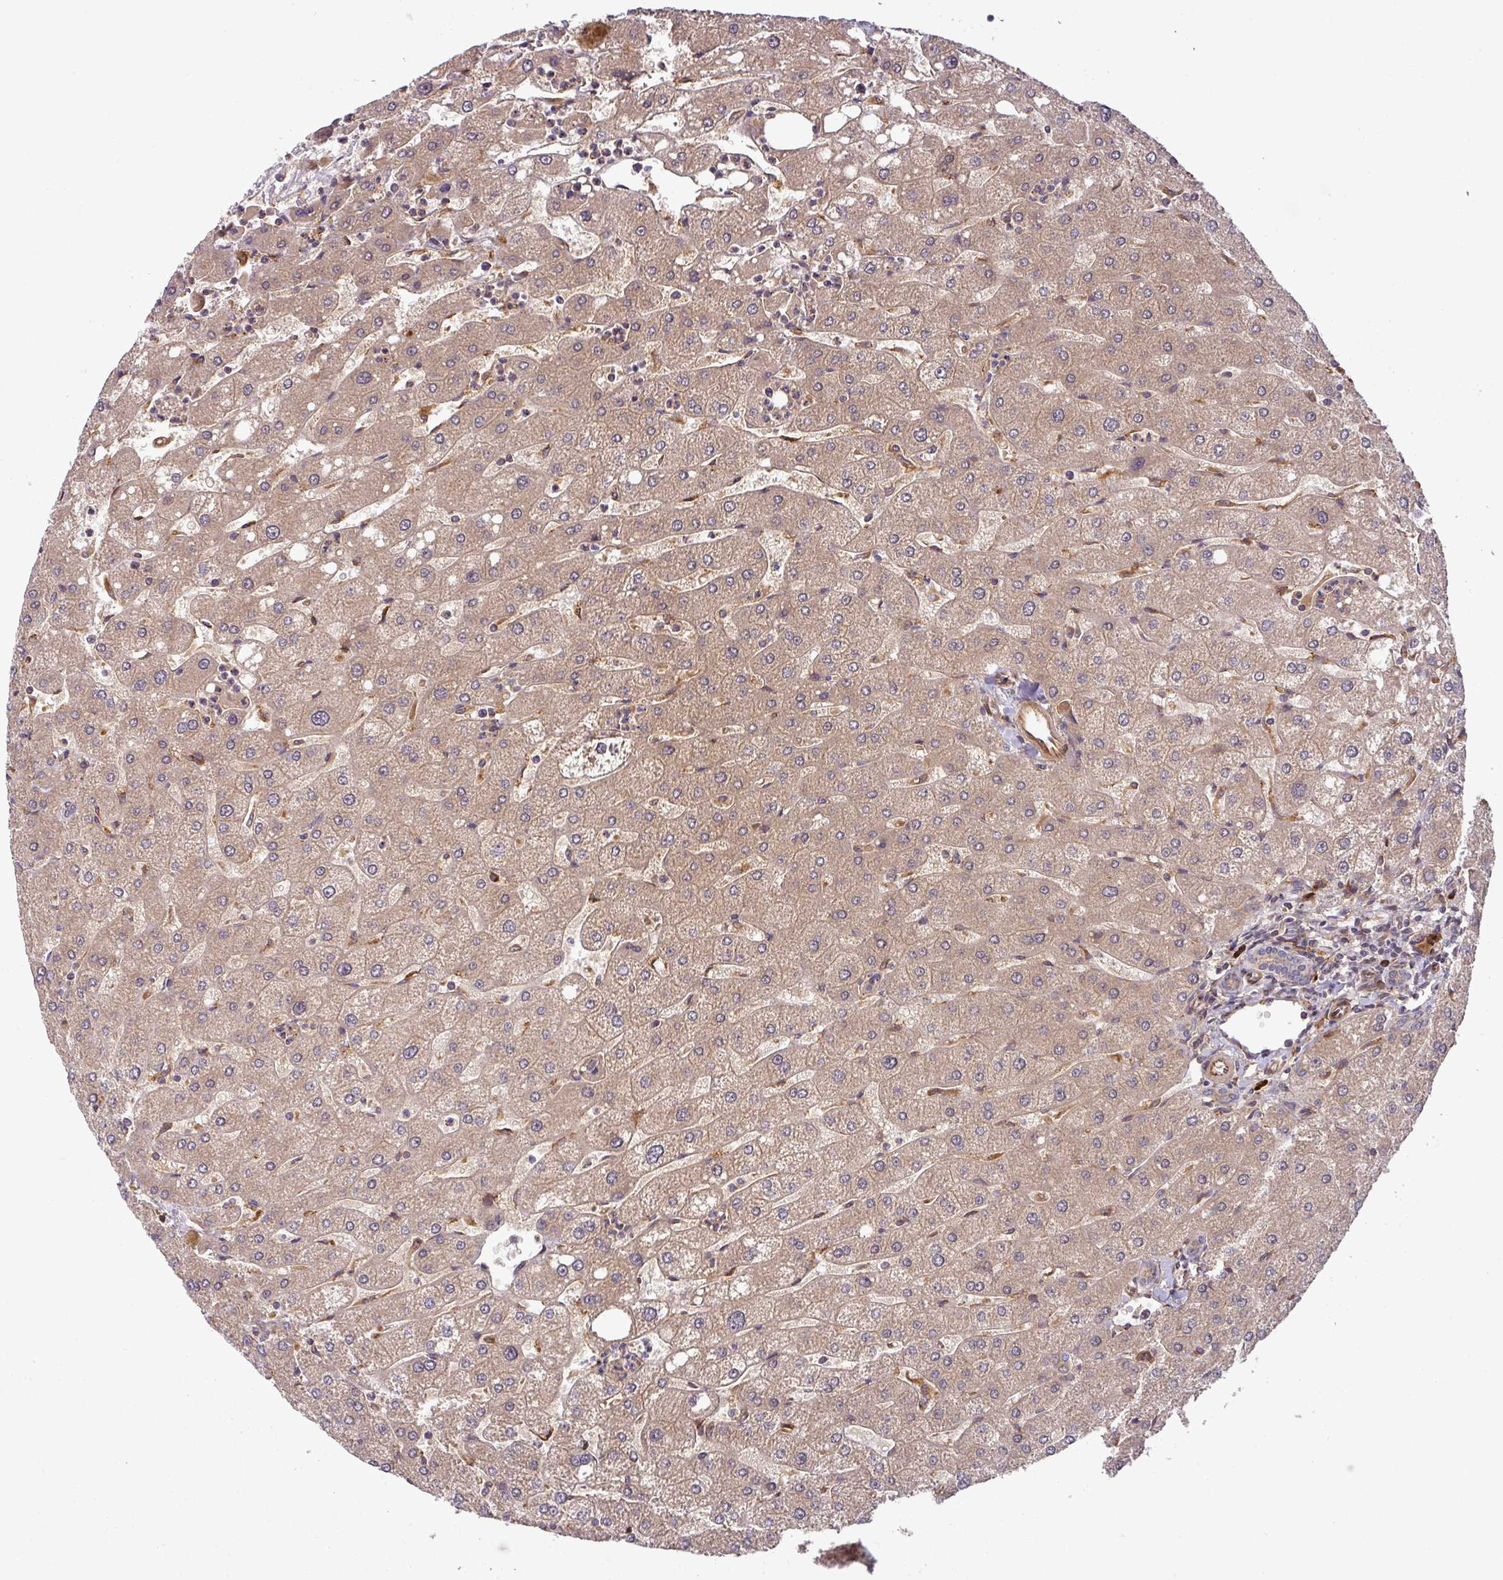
{"staining": {"intensity": "negative", "quantity": "none", "location": "none"}, "tissue": "liver", "cell_type": "Cholangiocytes", "image_type": "normal", "snomed": [{"axis": "morphology", "description": "Normal tissue, NOS"}, {"axis": "topography", "description": "Liver"}], "caption": "A photomicrograph of human liver is negative for staining in cholangiocytes. (Stains: DAB (3,3'-diaminobenzidine) immunohistochemistry with hematoxylin counter stain, Microscopy: brightfield microscopy at high magnification).", "gene": "ART1", "patient": {"sex": "male", "age": 67}}